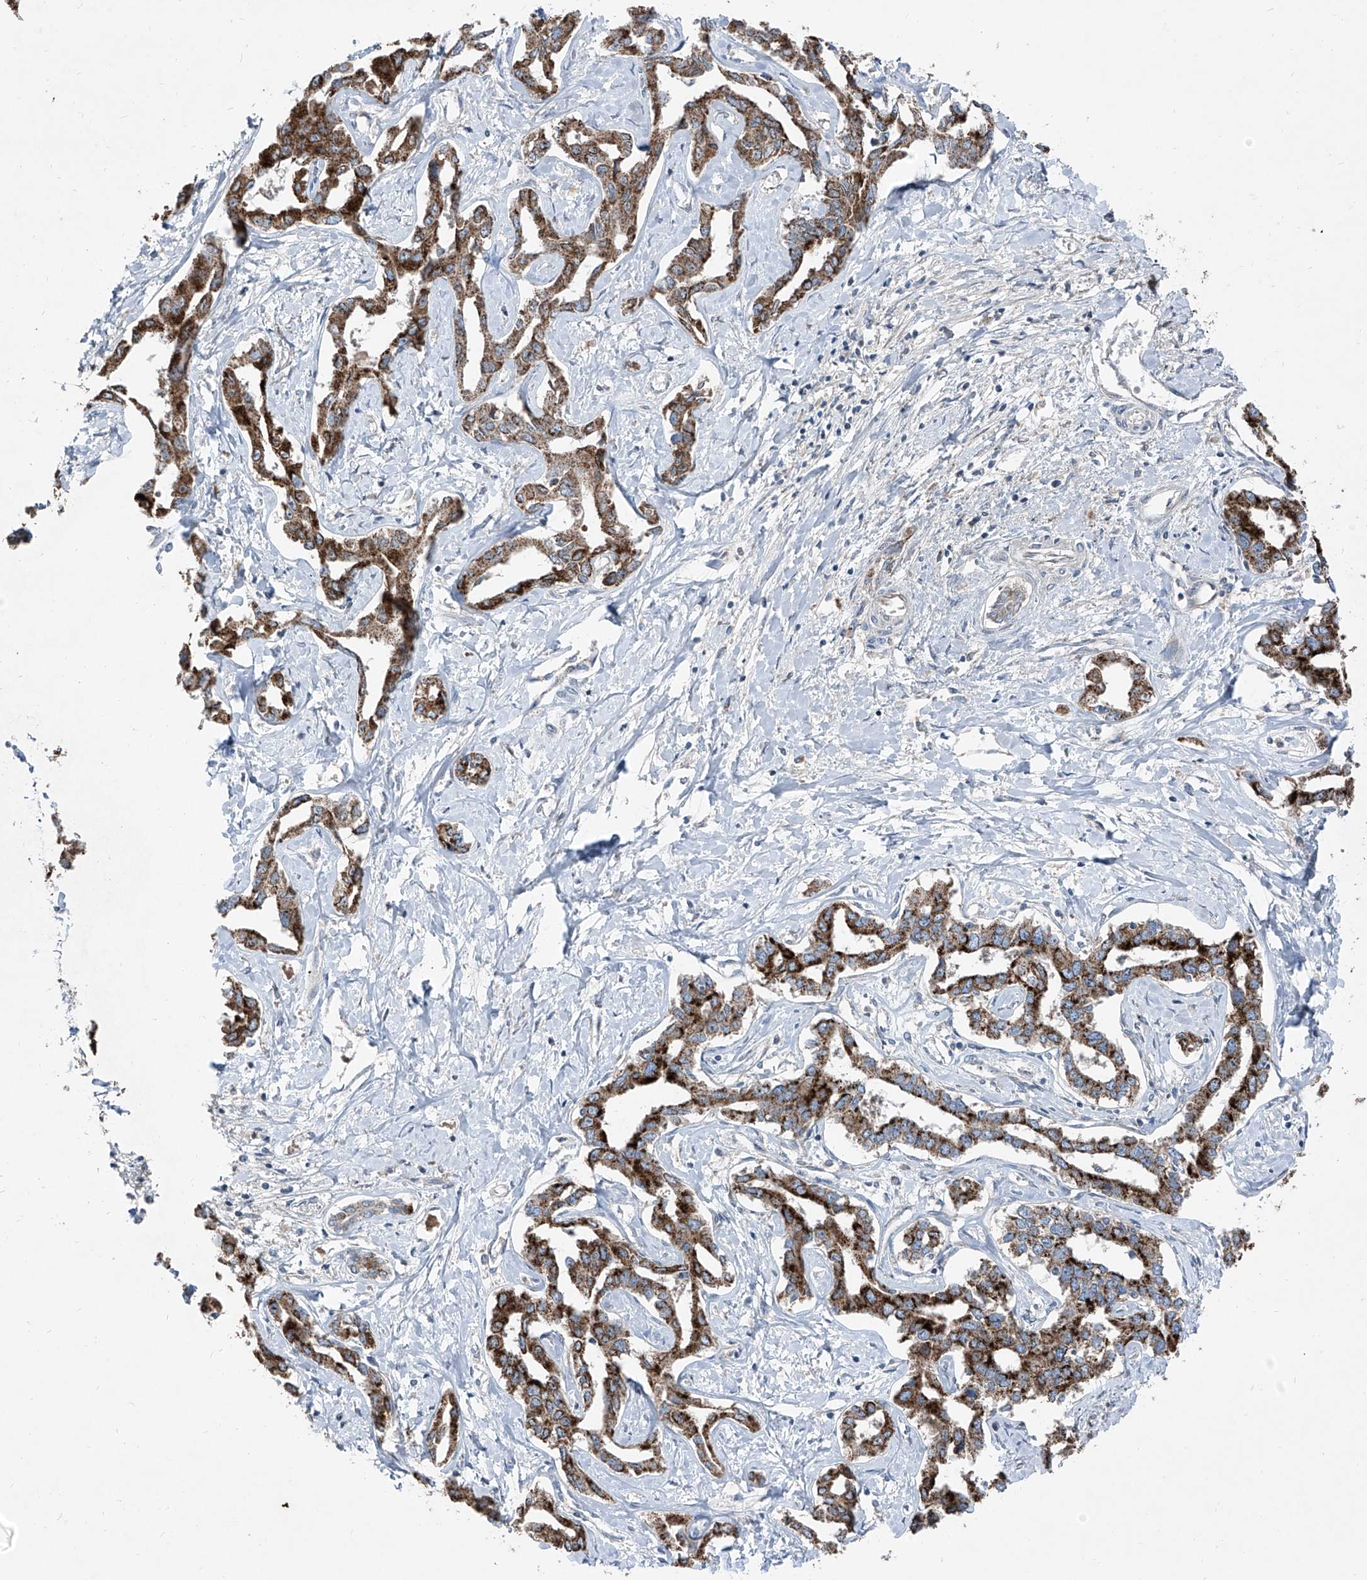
{"staining": {"intensity": "strong", "quantity": ">75%", "location": "cytoplasmic/membranous"}, "tissue": "liver cancer", "cell_type": "Tumor cells", "image_type": "cancer", "snomed": [{"axis": "morphology", "description": "Cholangiocarcinoma"}, {"axis": "topography", "description": "Liver"}], "caption": "Immunohistochemical staining of cholangiocarcinoma (liver) reveals high levels of strong cytoplasmic/membranous protein positivity in approximately >75% of tumor cells. (DAB = brown stain, brightfield microscopy at high magnification).", "gene": "ABCD3", "patient": {"sex": "male", "age": 59}}